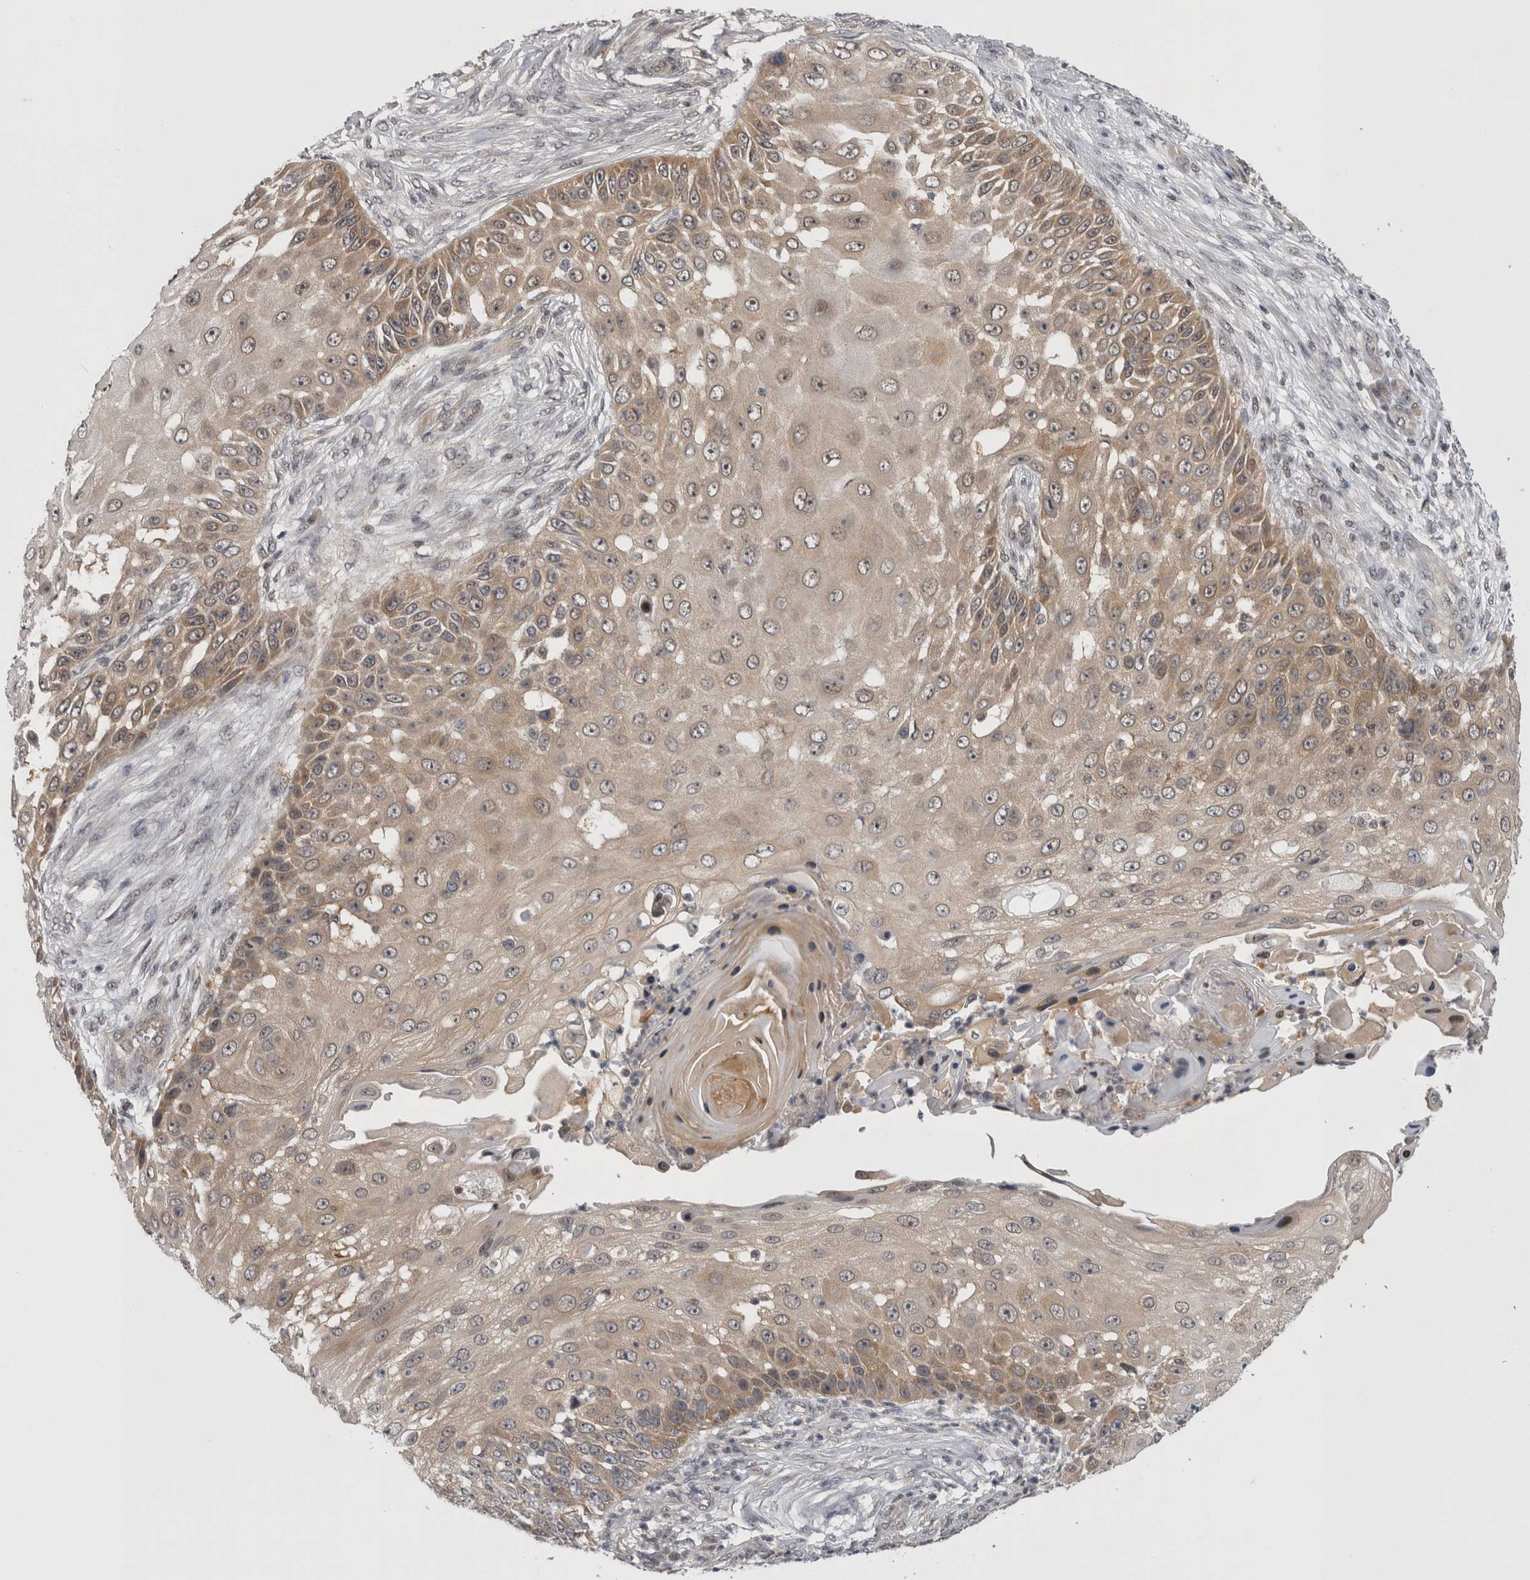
{"staining": {"intensity": "moderate", "quantity": ">75%", "location": "cytoplasmic/membranous"}, "tissue": "skin cancer", "cell_type": "Tumor cells", "image_type": "cancer", "snomed": [{"axis": "morphology", "description": "Squamous cell carcinoma, NOS"}, {"axis": "topography", "description": "Skin"}], "caption": "This micrograph displays immunohistochemistry staining of squamous cell carcinoma (skin), with medium moderate cytoplasmic/membranous positivity in approximately >75% of tumor cells.", "gene": "PSMB2", "patient": {"sex": "female", "age": 44}}